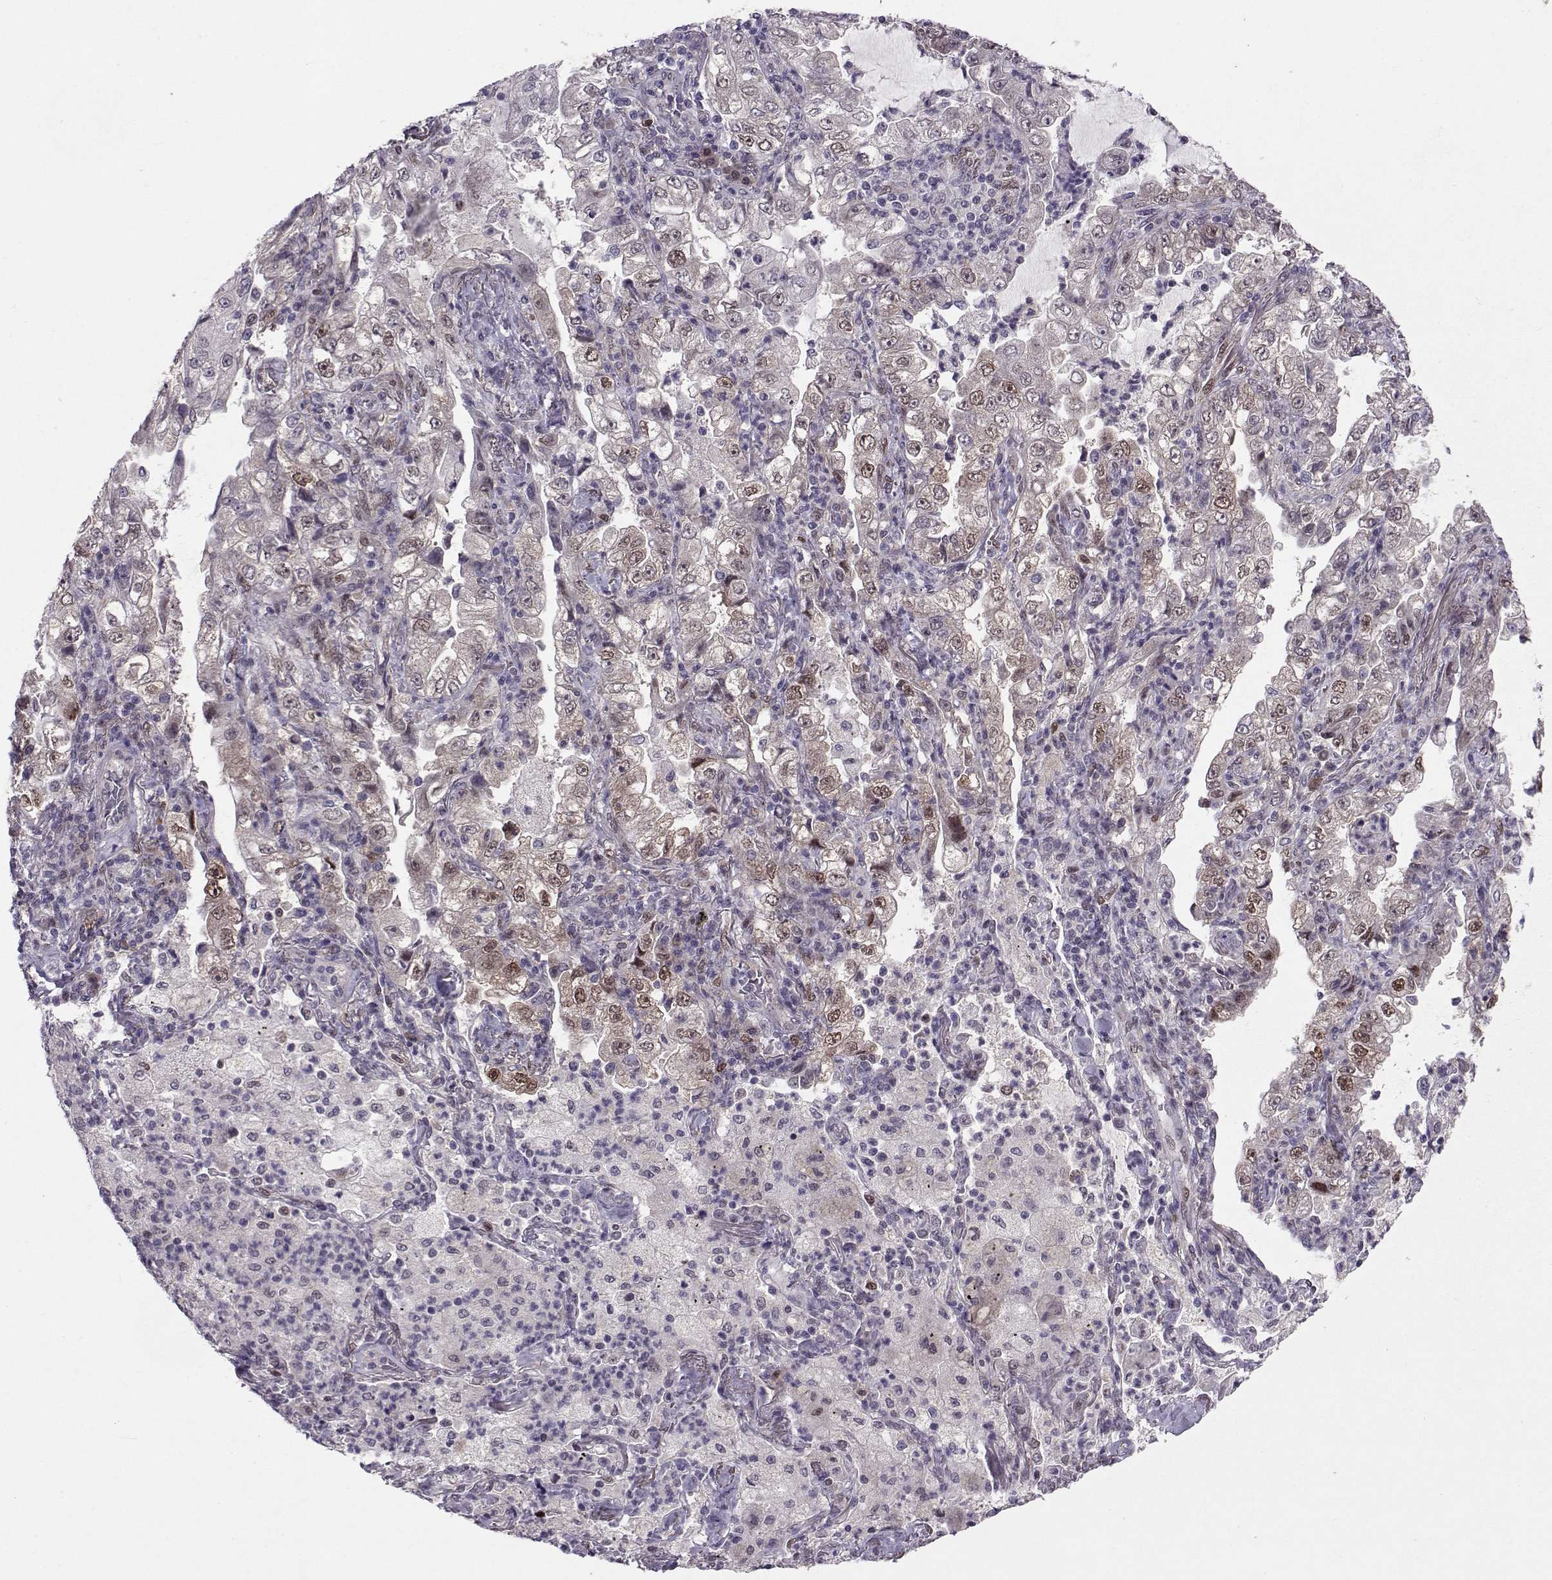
{"staining": {"intensity": "moderate", "quantity": "<25%", "location": "nuclear"}, "tissue": "lung cancer", "cell_type": "Tumor cells", "image_type": "cancer", "snomed": [{"axis": "morphology", "description": "Adenocarcinoma, NOS"}, {"axis": "topography", "description": "Lung"}], "caption": "Brown immunohistochemical staining in lung cancer (adenocarcinoma) demonstrates moderate nuclear expression in approximately <25% of tumor cells.", "gene": "CDK4", "patient": {"sex": "female", "age": 73}}